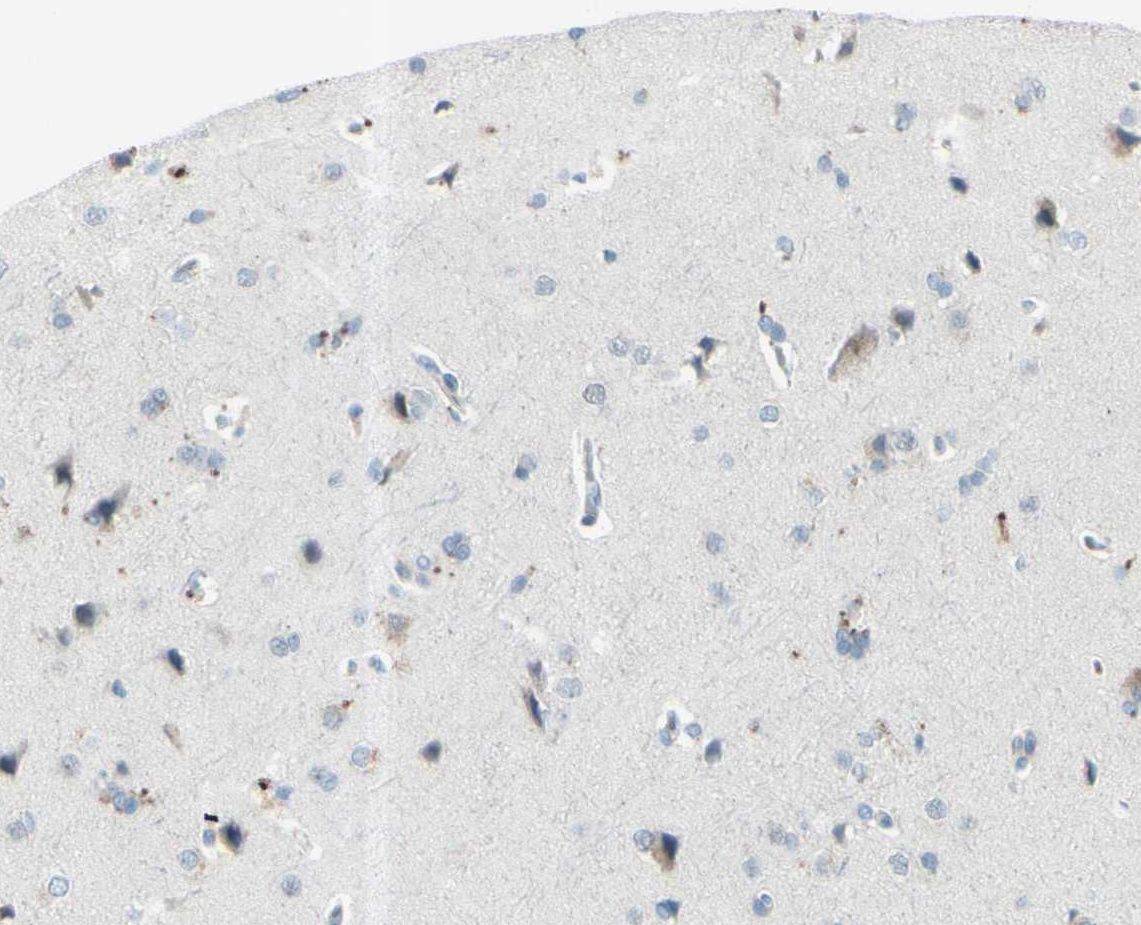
{"staining": {"intensity": "negative", "quantity": "none", "location": "none"}, "tissue": "cerebral cortex", "cell_type": "Endothelial cells", "image_type": "normal", "snomed": [{"axis": "morphology", "description": "Normal tissue, NOS"}, {"axis": "topography", "description": "Cerebral cortex"}], "caption": "Histopathology image shows no protein positivity in endothelial cells of unremarkable cerebral cortex. (DAB immunohistochemistry (IHC) with hematoxylin counter stain).", "gene": "B4GALT1", "patient": {"sex": "male", "age": 62}}